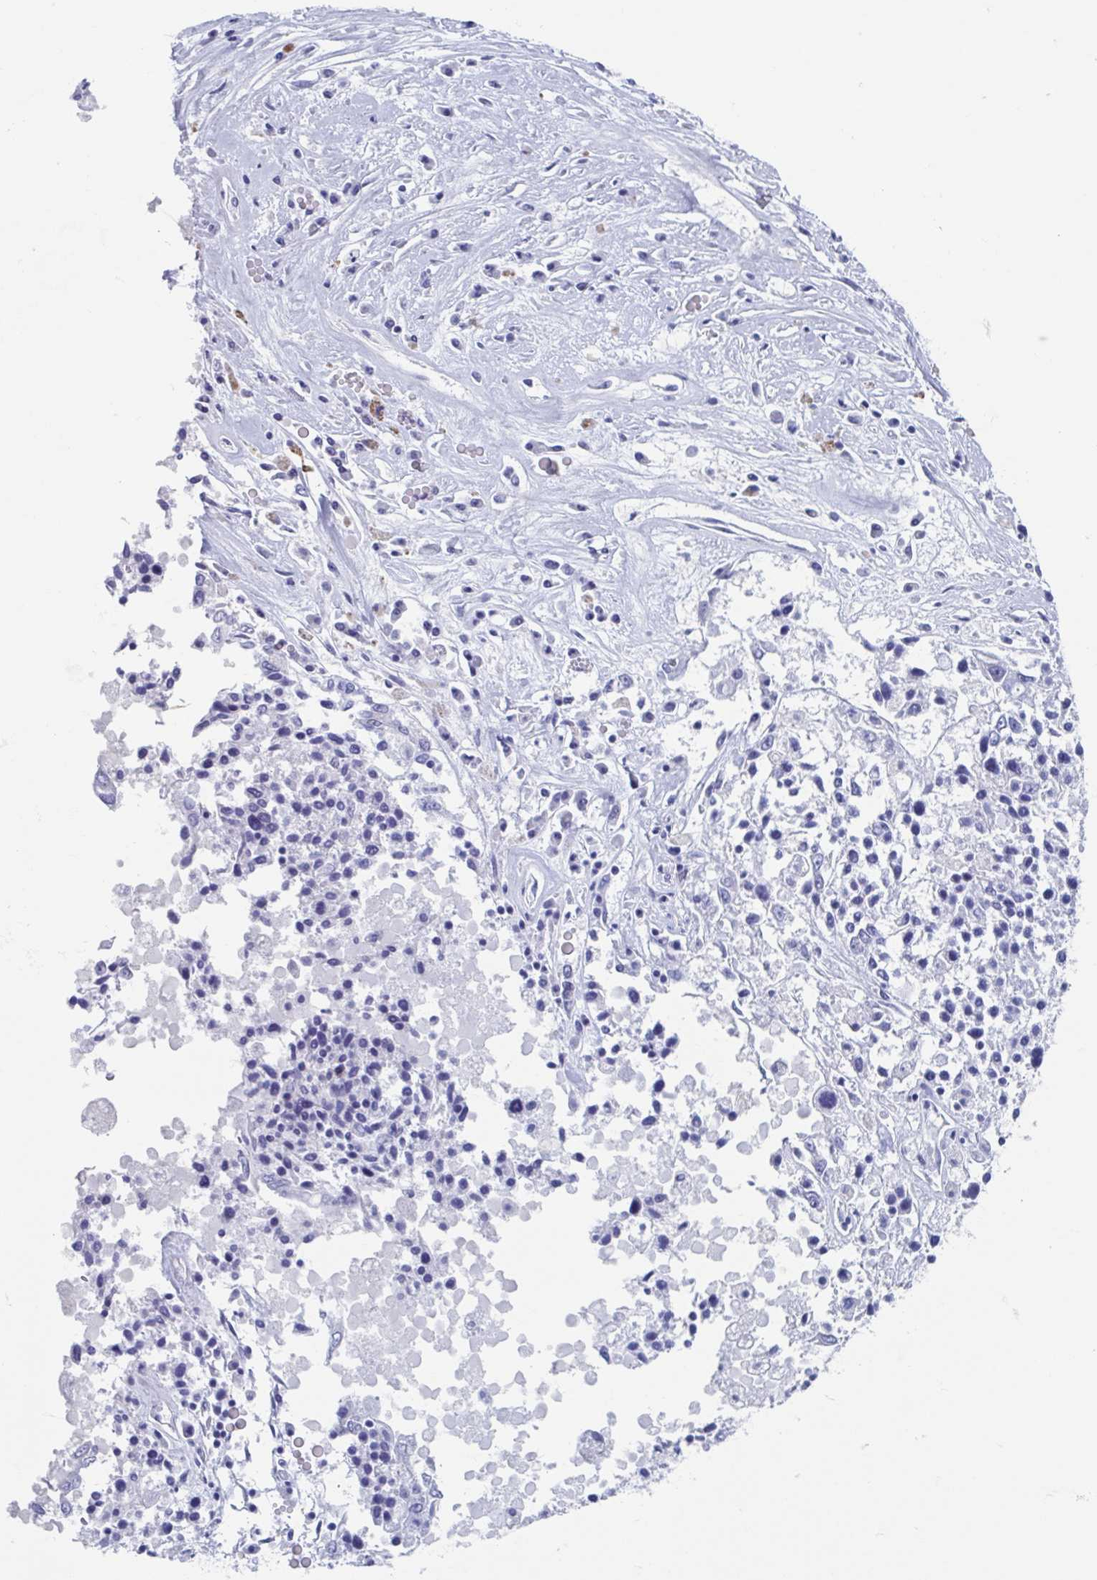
{"staining": {"intensity": "negative", "quantity": "none", "location": "none"}, "tissue": "ovarian cancer", "cell_type": "Tumor cells", "image_type": "cancer", "snomed": [{"axis": "morphology", "description": "Carcinoma, endometroid"}, {"axis": "topography", "description": "Ovary"}], "caption": "Immunohistochemistry photomicrograph of ovarian cancer (endometroid carcinoma) stained for a protein (brown), which demonstrates no staining in tumor cells.", "gene": "SHCBP1L", "patient": {"sex": "female", "age": 62}}